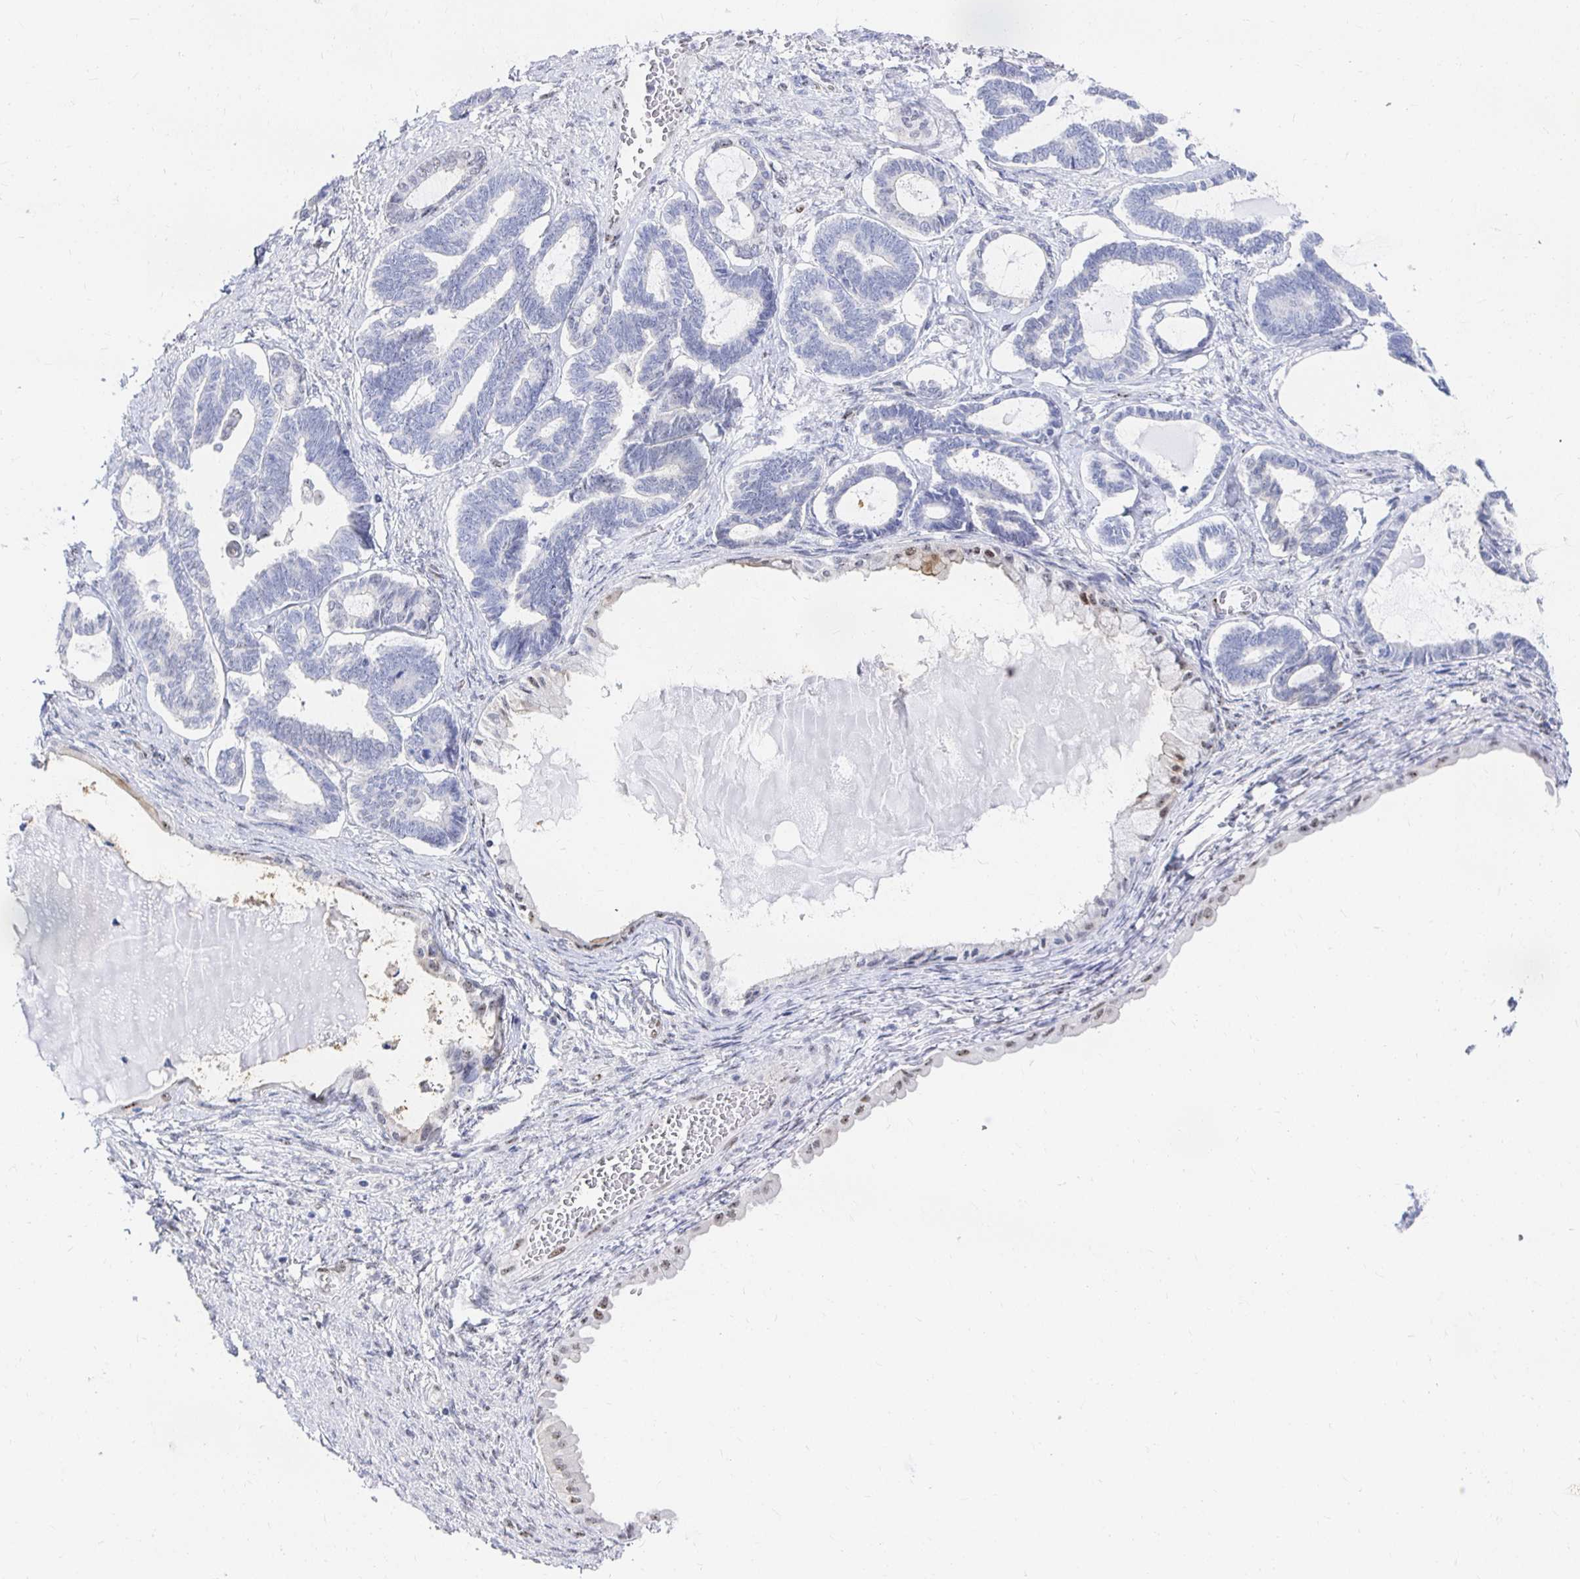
{"staining": {"intensity": "moderate", "quantity": "<25%", "location": "nuclear"}, "tissue": "ovarian cancer", "cell_type": "Tumor cells", "image_type": "cancer", "snomed": [{"axis": "morphology", "description": "Carcinoma, endometroid"}, {"axis": "topography", "description": "Ovary"}], "caption": "The immunohistochemical stain shows moderate nuclear positivity in tumor cells of ovarian endometroid carcinoma tissue. Nuclei are stained in blue.", "gene": "CLIC3", "patient": {"sex": "female", "age": 70}}